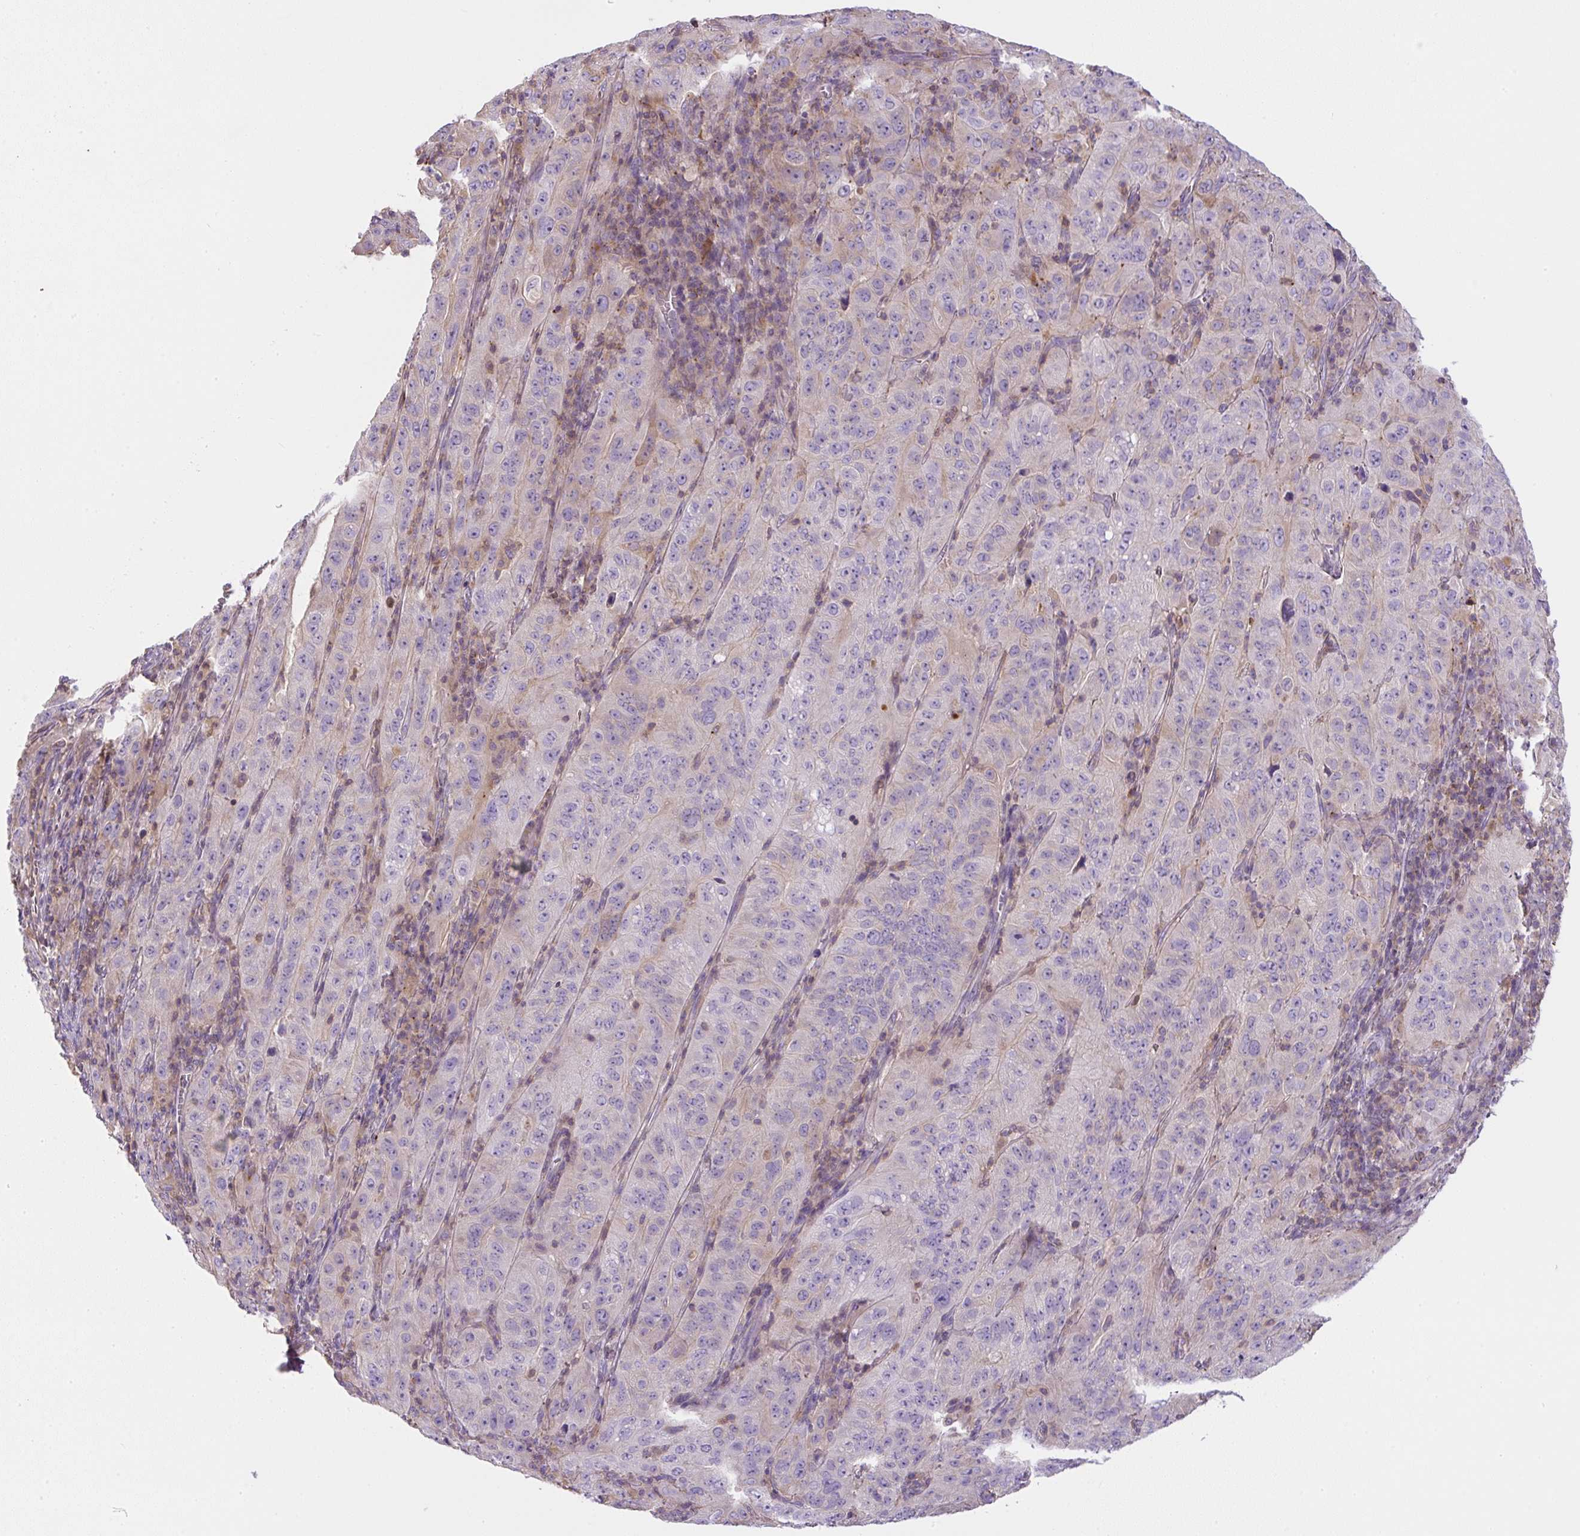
{"staining": {"intensity": "negative", "quantity": "none", "location": "none"}, "tissue": "pancreatic cancer", "cell_type": "Tumor cells", "image_type": "cancer", "snomed": [{"axis": "morphology", "description": "Adenocarcinoma, NOS"}, {"axis": "topography", "description": "Pancreas"}], "caption": "This histopathology image is of pancreatic adenocarcinoma stained with IHC to label a protein in brown with the nuclei are counter-stained blue. There is no staining in tumor cells.", "gene": "PIP5KL1", "patient": {"sex": "male", "age": 63}}